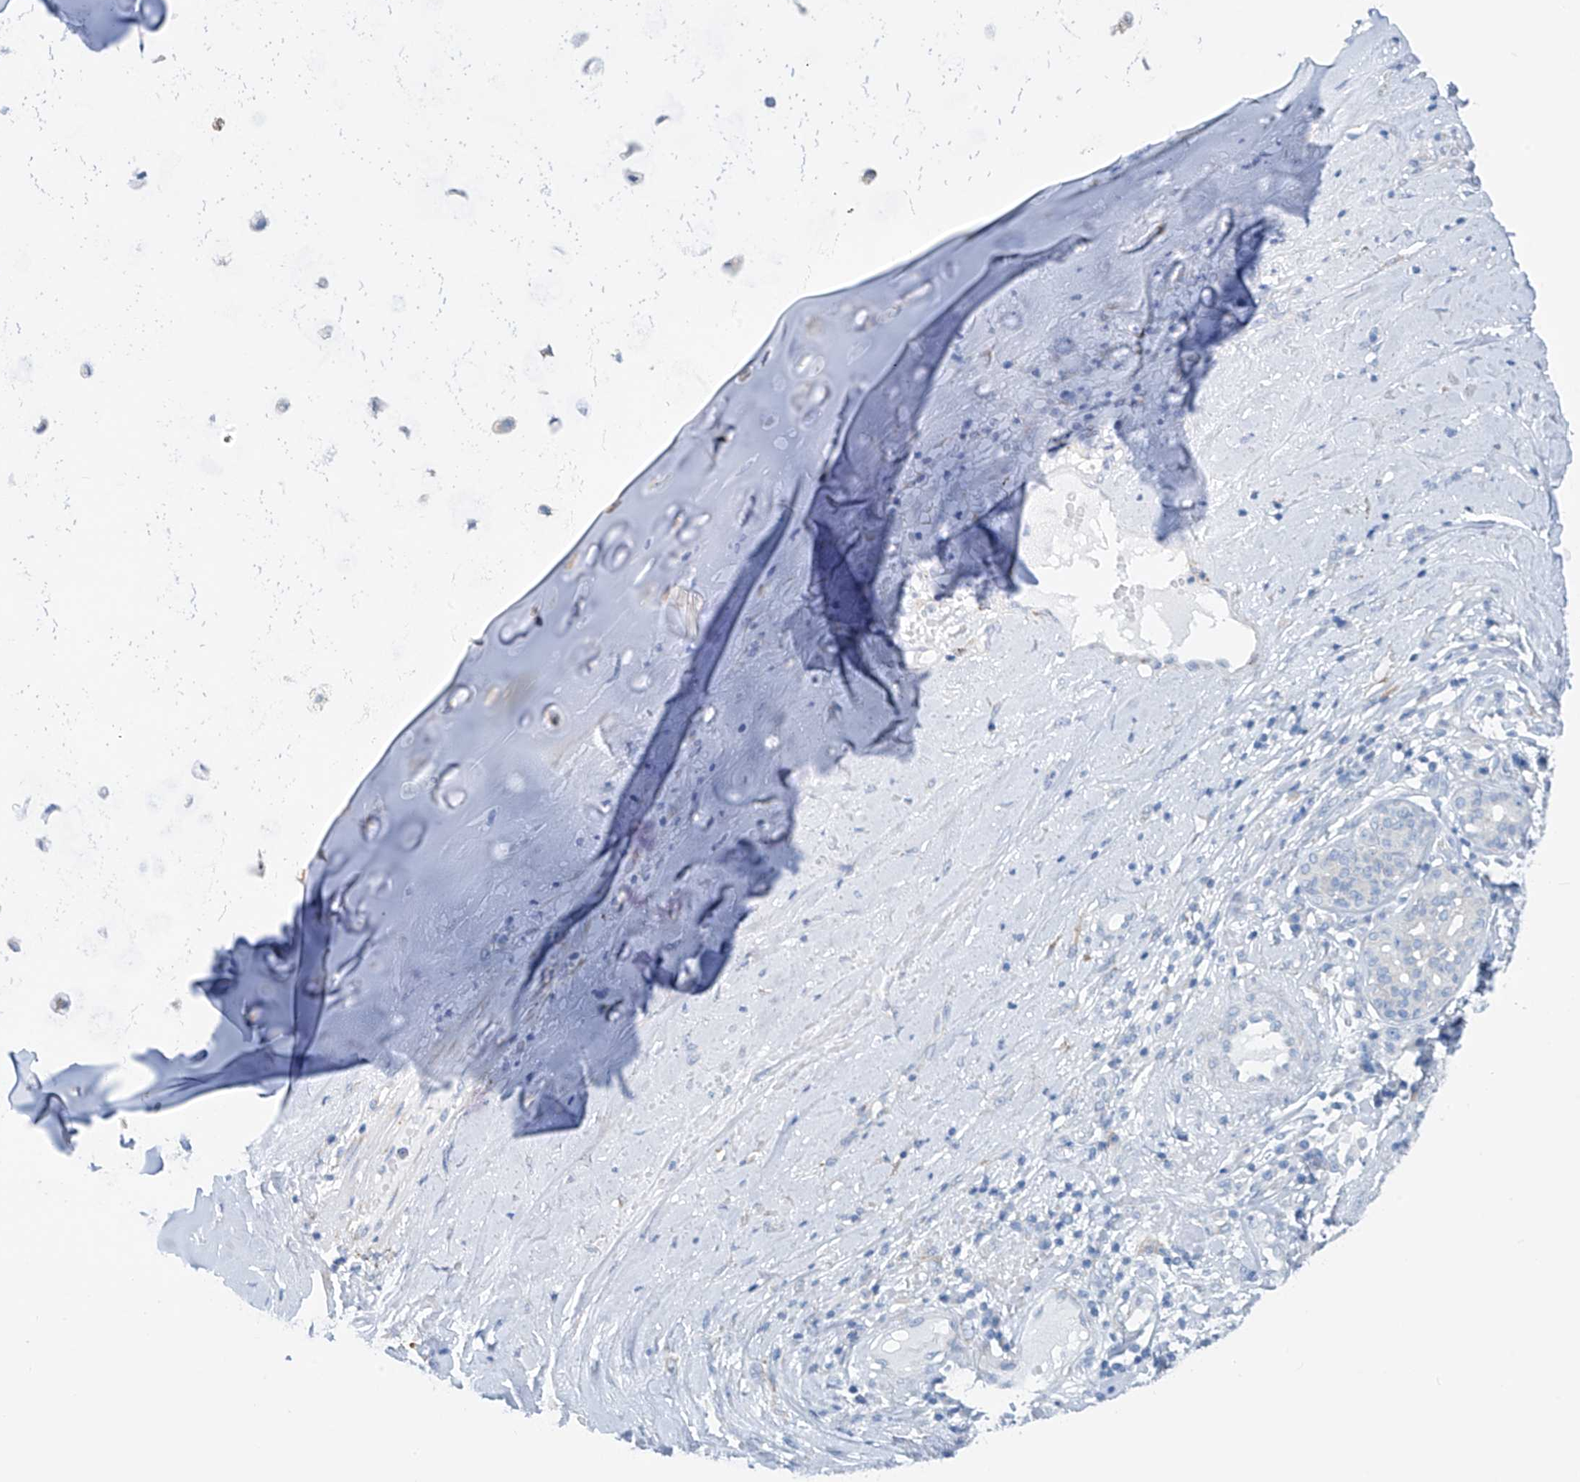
{"staining": {"intensity": "negative", "quantity": "none", "location": "none"}, "tissue": "soft tissue", "cell_type": "Chondrocytes", "image_type": "normal", "snomed": [{"axis": "morphology", "description": "Normal tissue, NOS"}, {"axis": "morphology", "description": "Basal cell carcinoma"}, {"axis": "topography", "description": "Cartilage tissue"}, {"axis": "topography", "description": "Nasopharynx"}, {"axis": "topography", "description": "Oral tissue"}], "caption": "DAB (3,3'-diaminobenzidine) immunohistochemical staining of benign soft tissue displays no significant positivity in chondrocytes.", "gene": "RCN2", "patient": {"sex": "female", "age": 77}}